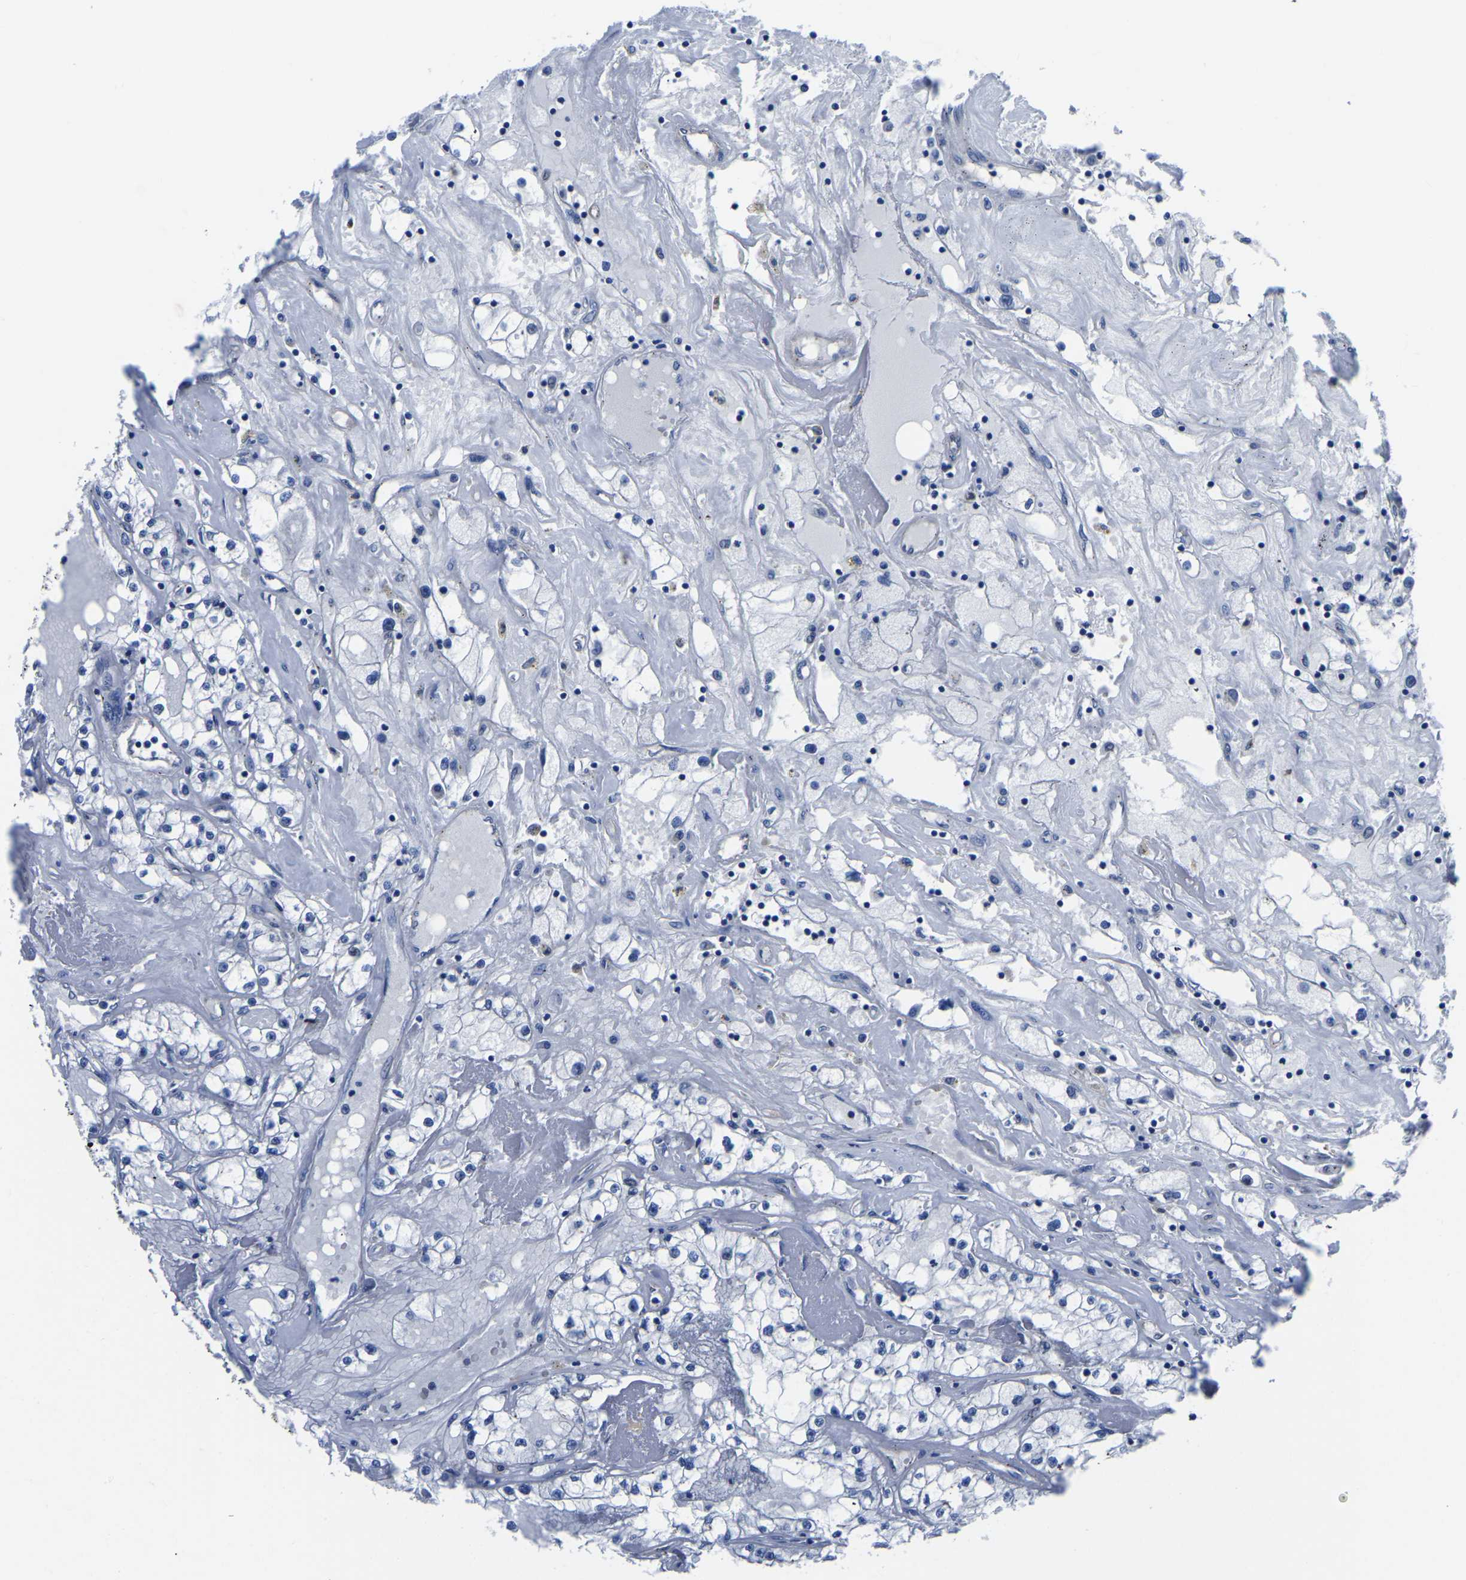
{"staining": {"intensity": "negative", "quantity": "none", "location": "none"}, "tissue": "renal cancer", "cell_type": "Tumor cells", "image_type": "cancer", "snomed": [{"axis": "morphology", "description": "Adenocarcinoma, NOS"}, {"axis": "topography", "description": "Kidney"}], "caption": "Tumor cells show no significant positivity in adenocarcinoma (renal).", "gene": "TFG", "patient": {"sex": "male", "age": 56}}